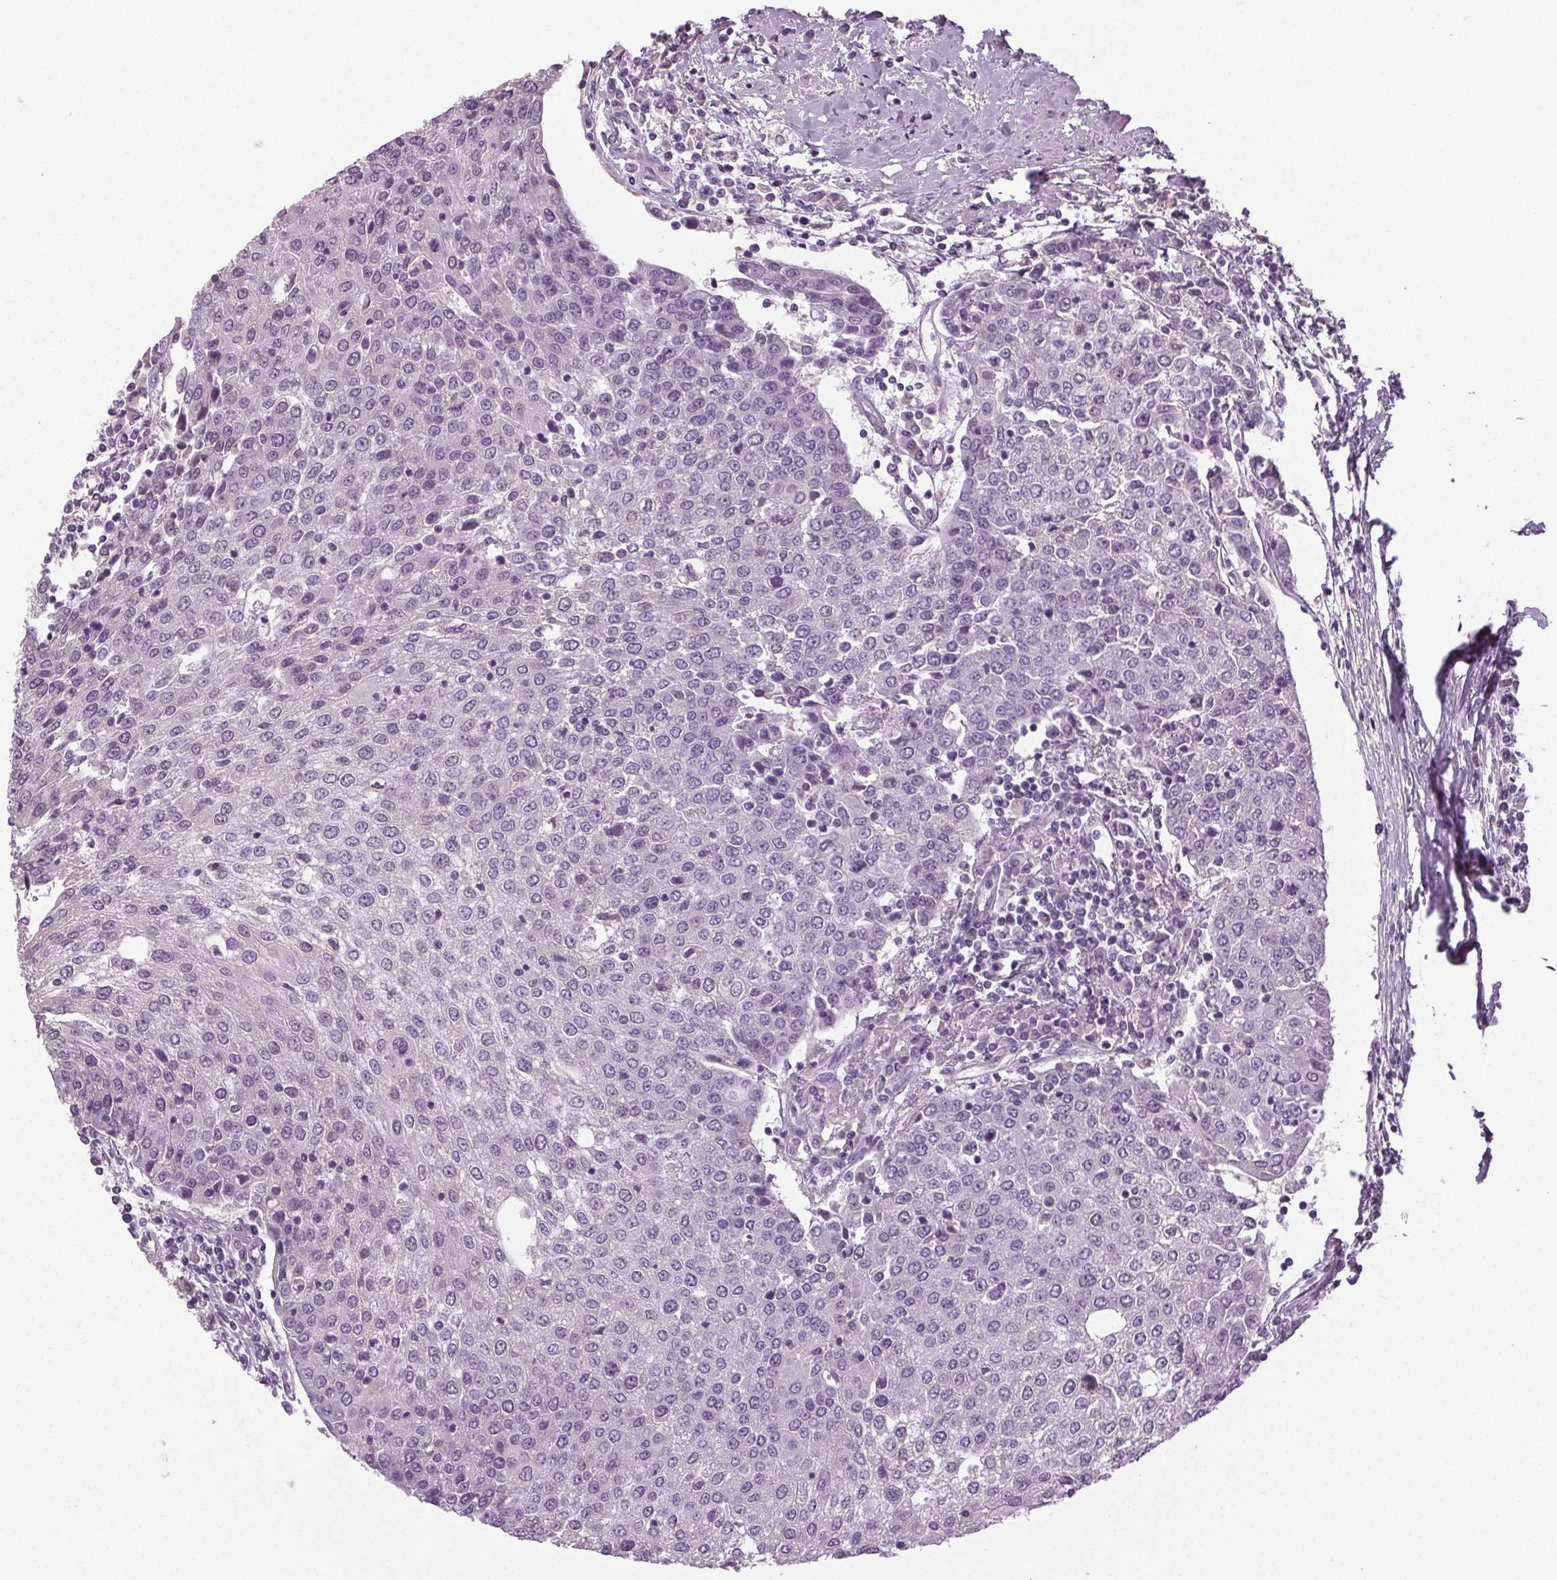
{"staining": {"intensity": "negative", "quantity": "none", "location": "none"}, "tissue": "urothelial cancer", "cell_type": "Tumor cells", "image_type": "cancer", "snomed": [{"axis": "morphology", "description": "Urothelial carcinoma, High grade"}, {"axis": "topography", "description": "Urinary bladder"}], "caption": "The histopathology image displays no significant staining in tumor cells of urothelial carcinoma (high-grade).", "gene": "DNAH12", "patient": {"sex": "female", "age": 85}}